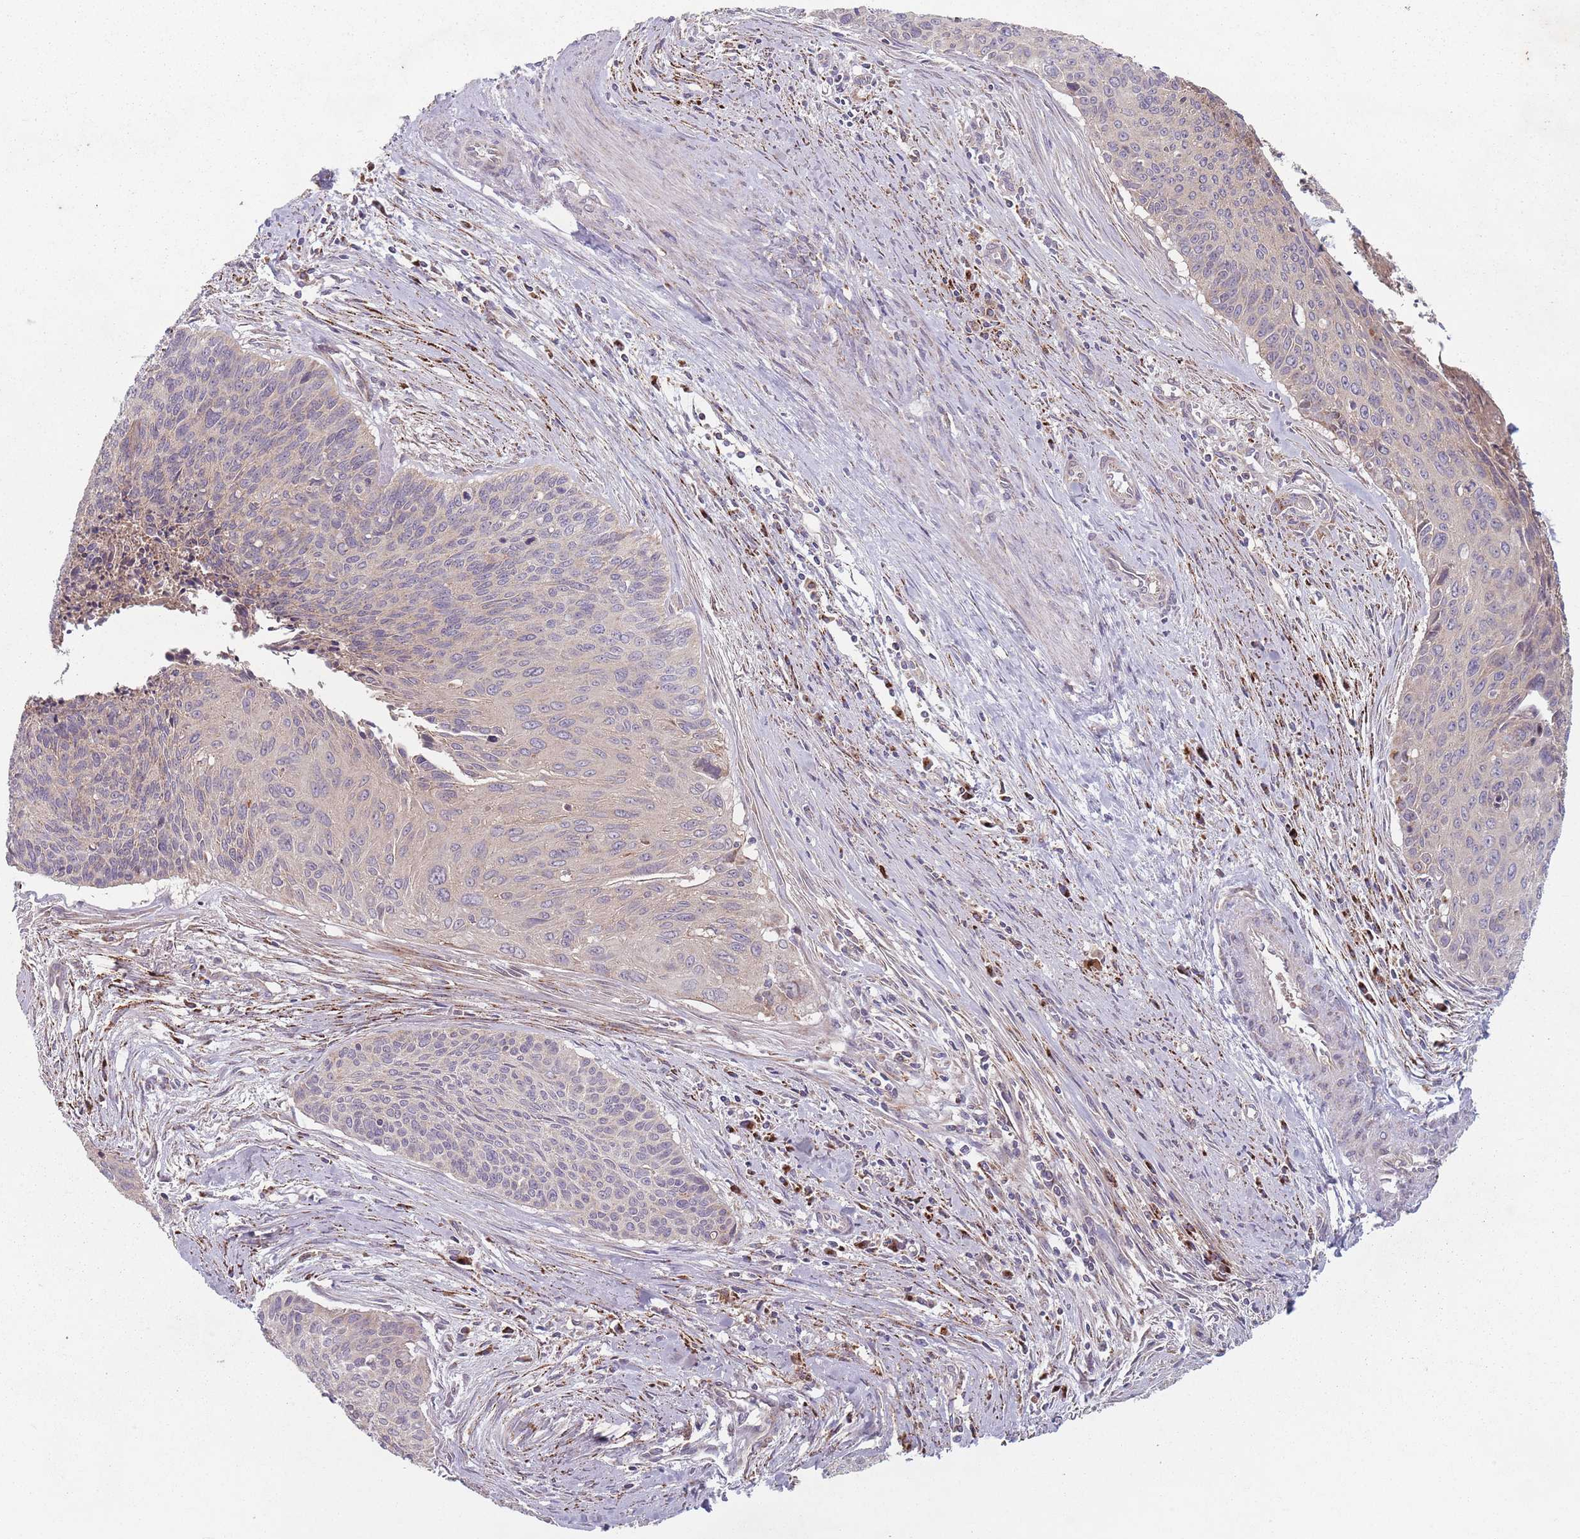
{"staining": {"intensity": "negative", "quantity": "none", "location": "none"}, "tissue": "cervical cancer", "cell_type": "Tumor cells", "image_type": "cancer", "snomed": [{"axis": "morphology", "description": "Squamous cell carcinoma, NOS"}, {"axis": "topography", "description": "Cervix"}], "caption": "An immunohistochemistry histopathology image of squamous cell carcinoma (cervical) is shown. There is no staining in tumor cells of squamous cell carcinoma (cervical).", "gene": "OR10Q1", "patient": {"sex": "female", "age": 55}}